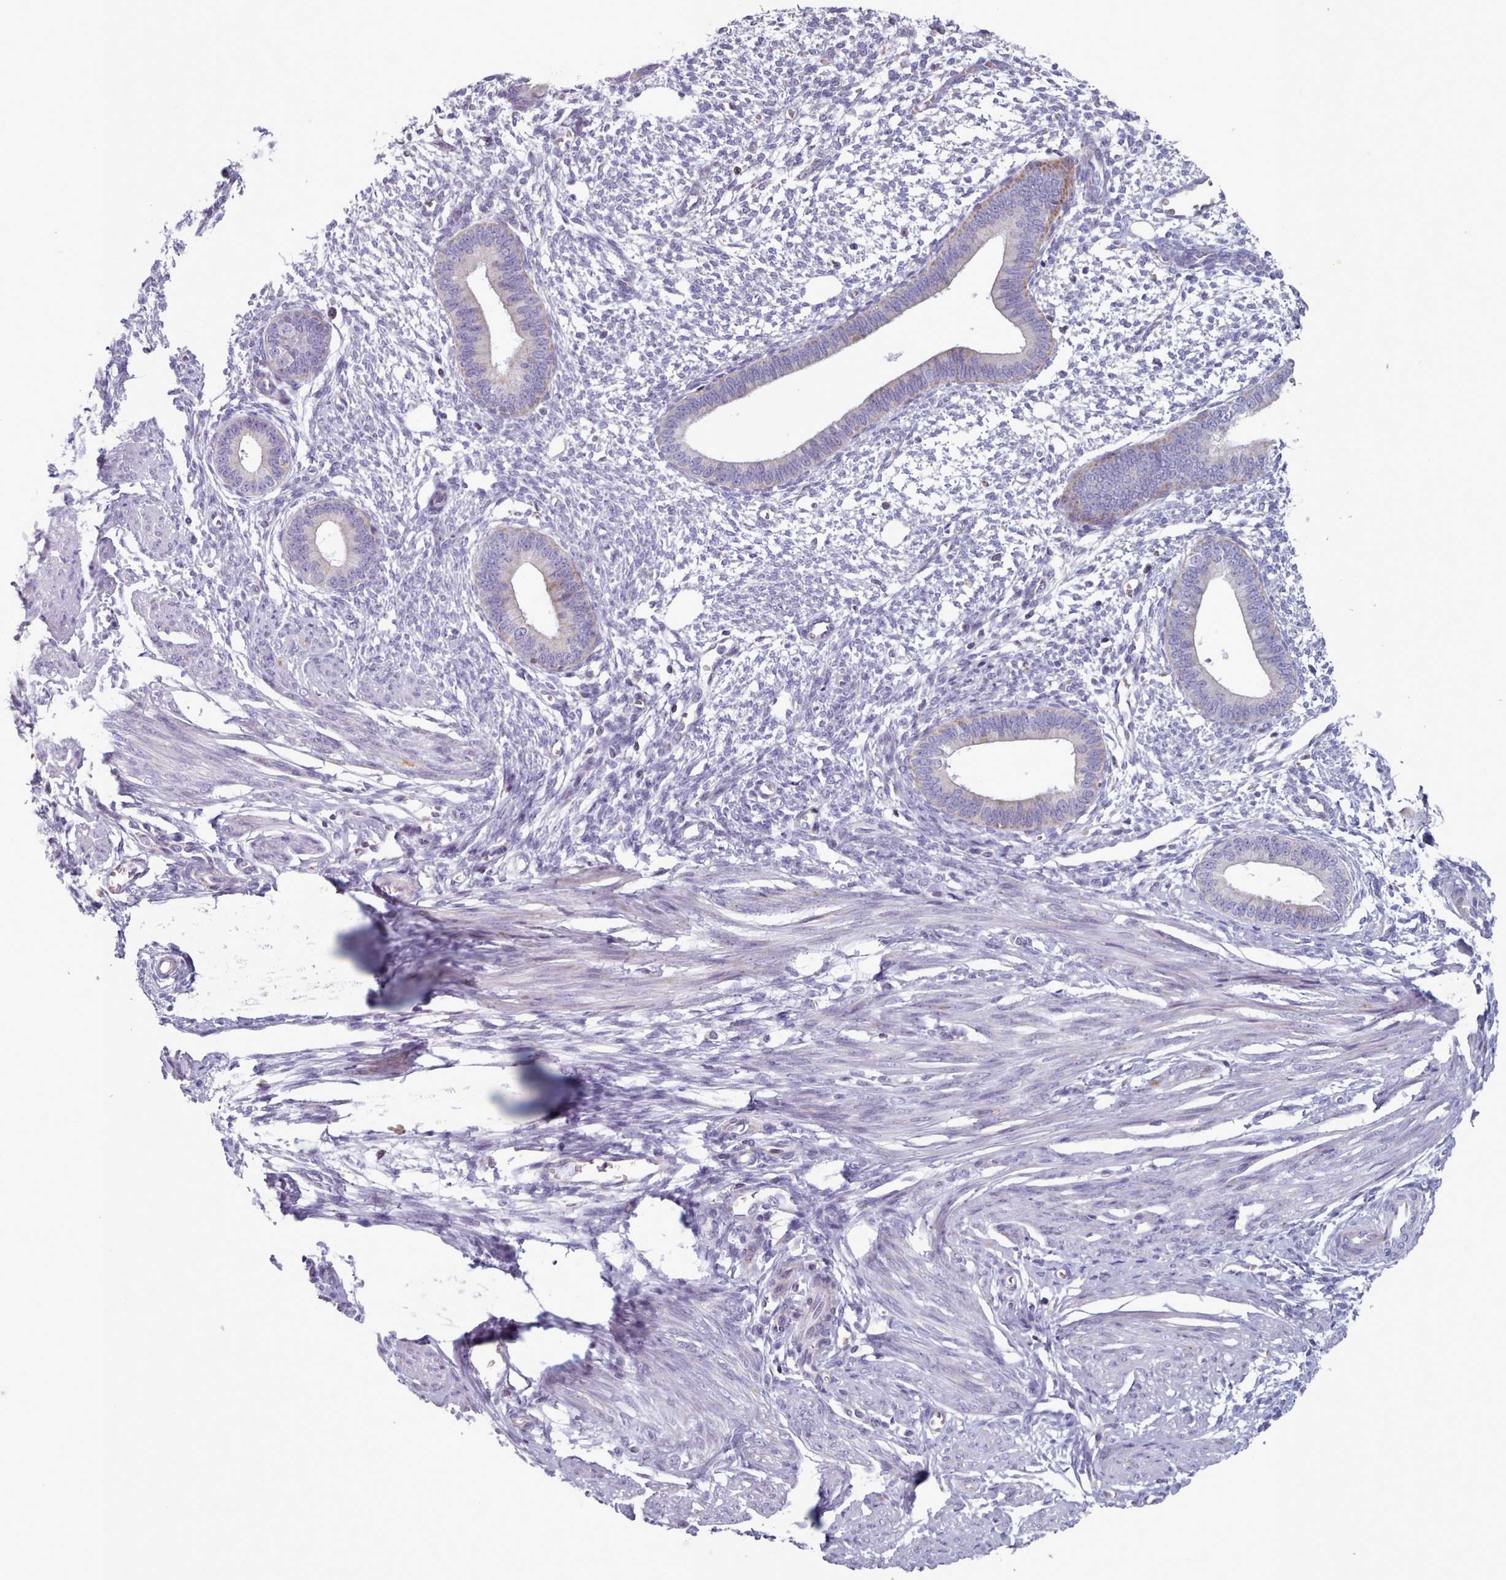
{"staining": {"intensity": "negative", "quantity": "none", "location": "none"}, "tissue": "endometrium", "cell_type": "Cells in endometrial stroma", "image_type": "normal", "snomed": [{"axis": "morphology", "description": "Normal tissue, NOS"}, {"axis": "topography", "description": "Endometrium"}], "caption": "This is an IHC histopathology image of benign endometrium. There is no positivity in cells in endometrial stroma.", "gene": "FAM170B", "patient": {"sex": "female", "age": 46}}